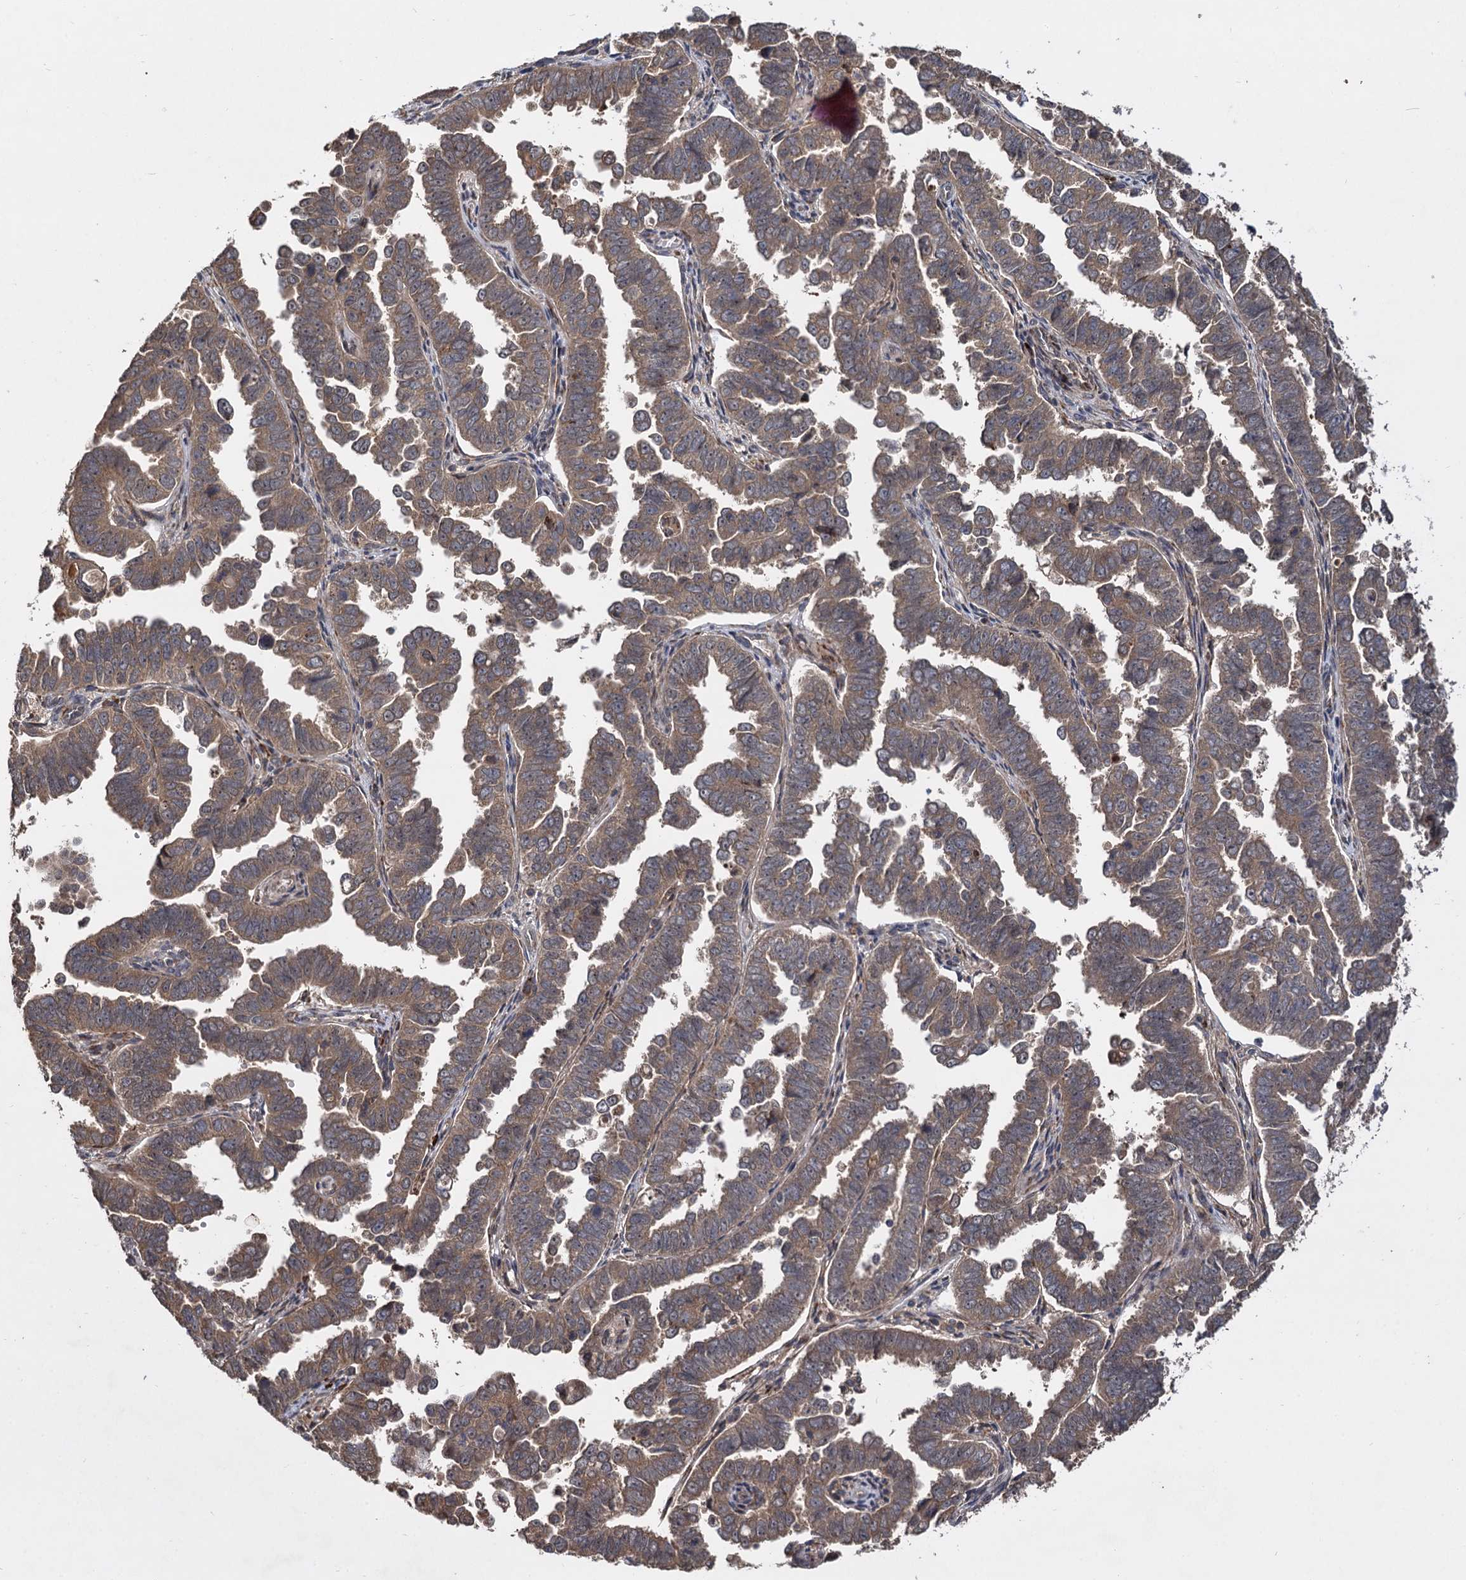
{"staining": {"intensity": "moderate", "quantity": ">75%", "location": "cytoplasmic/membranous"}, "tissue": "endometrial cancer", "cell_type": "Tumor cells", "image_type": "cancer", "snomed": [{"axis": "morphology", "description": "Adenocarcinoma, NOS"}, {"axis": "topography", "description": "Endometrium"}], "caption": "High-magnification brightfield microscopy of endometrial adenocarcinoma stained with DAB (brown) and counterstained with hematoxylin (blue). tumor cells exhibit moderate cytoplasmic/membranous staining is appreciated in approximately>75% of cells.", "gene": "INPPL1", "patient": {"sex": "female", "age": 75}}